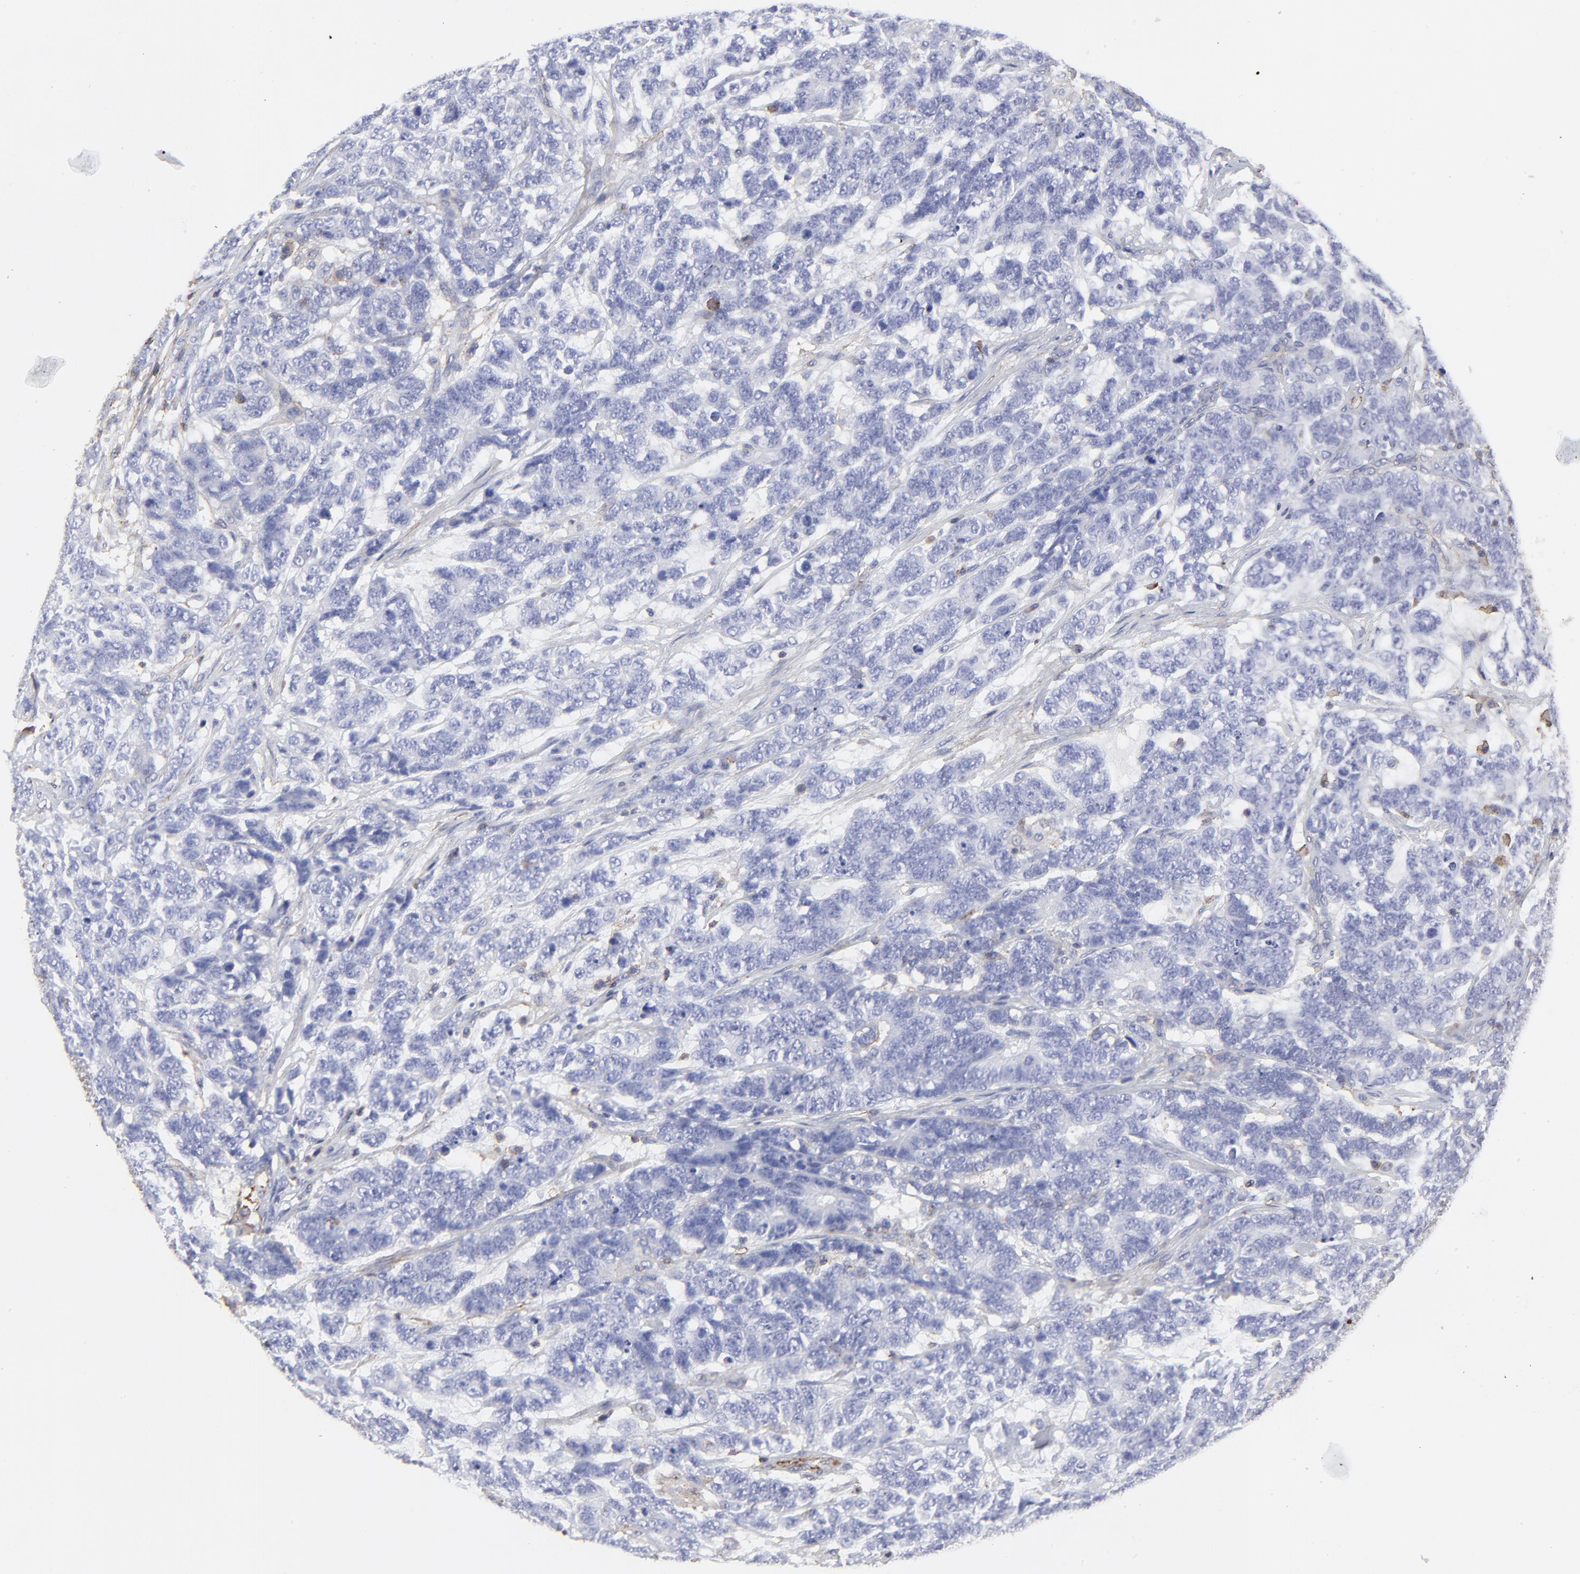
{"staining": {"intensity": "negative", "quantity": "none", "location": "none"}, "tissue": "testis cancer", "cell_type": "Tumor cells", "image_type": "cancer", "snomed": [{"axis": "morphology", "description": "Carcinoma, Embryonal, NOS"}, {"axis": "topography", "description": "Testis"}], "caption": "Testis cancer was stained to show a protein in brown. There is no significant staining in tumor cells. (DAB IHC, high magnification).", "gene": "ANXA6", "patient": {"sex": "male", "age": 26}}